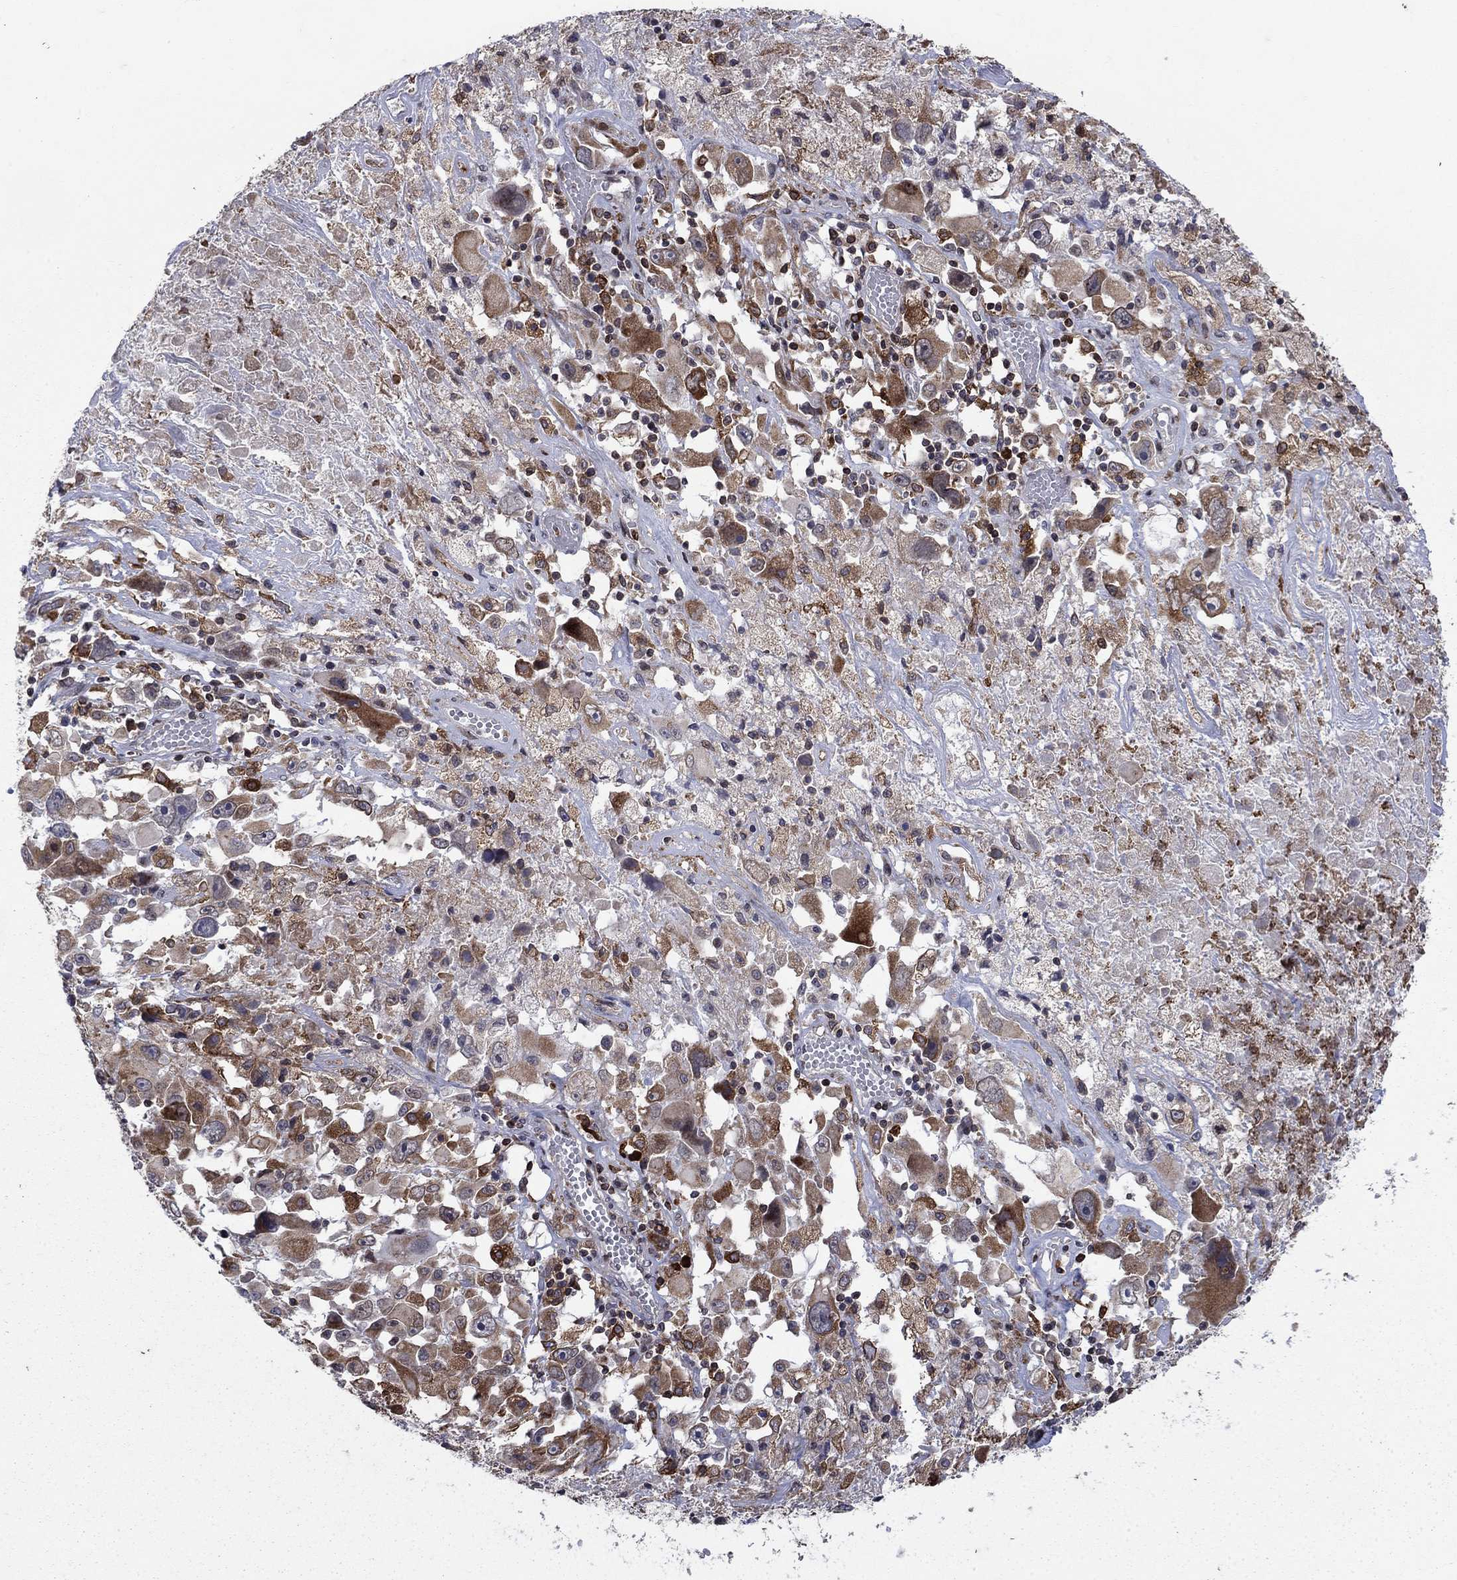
{"staining": {"intensity": "moderate", "quantity": "25%-75%", "location": "cytoplasmic/membranous"}, "tissue": "melanoma", "cell_type": "Tumor cells", "image_type": "cancer", "snomed": [{"axis": "morphology", "description": "Malignant melanoma, Metastatic site"}, {"axis": "topography", "description": "Soft tissue"}], "caption": "Protein staining of melanoma tissue reveals moderate cytoplasmic/membranous staining in about 25%-75% of tumor cells.", "gene": "DHRS7", "patient": {"sex": "male", "age": 50}}